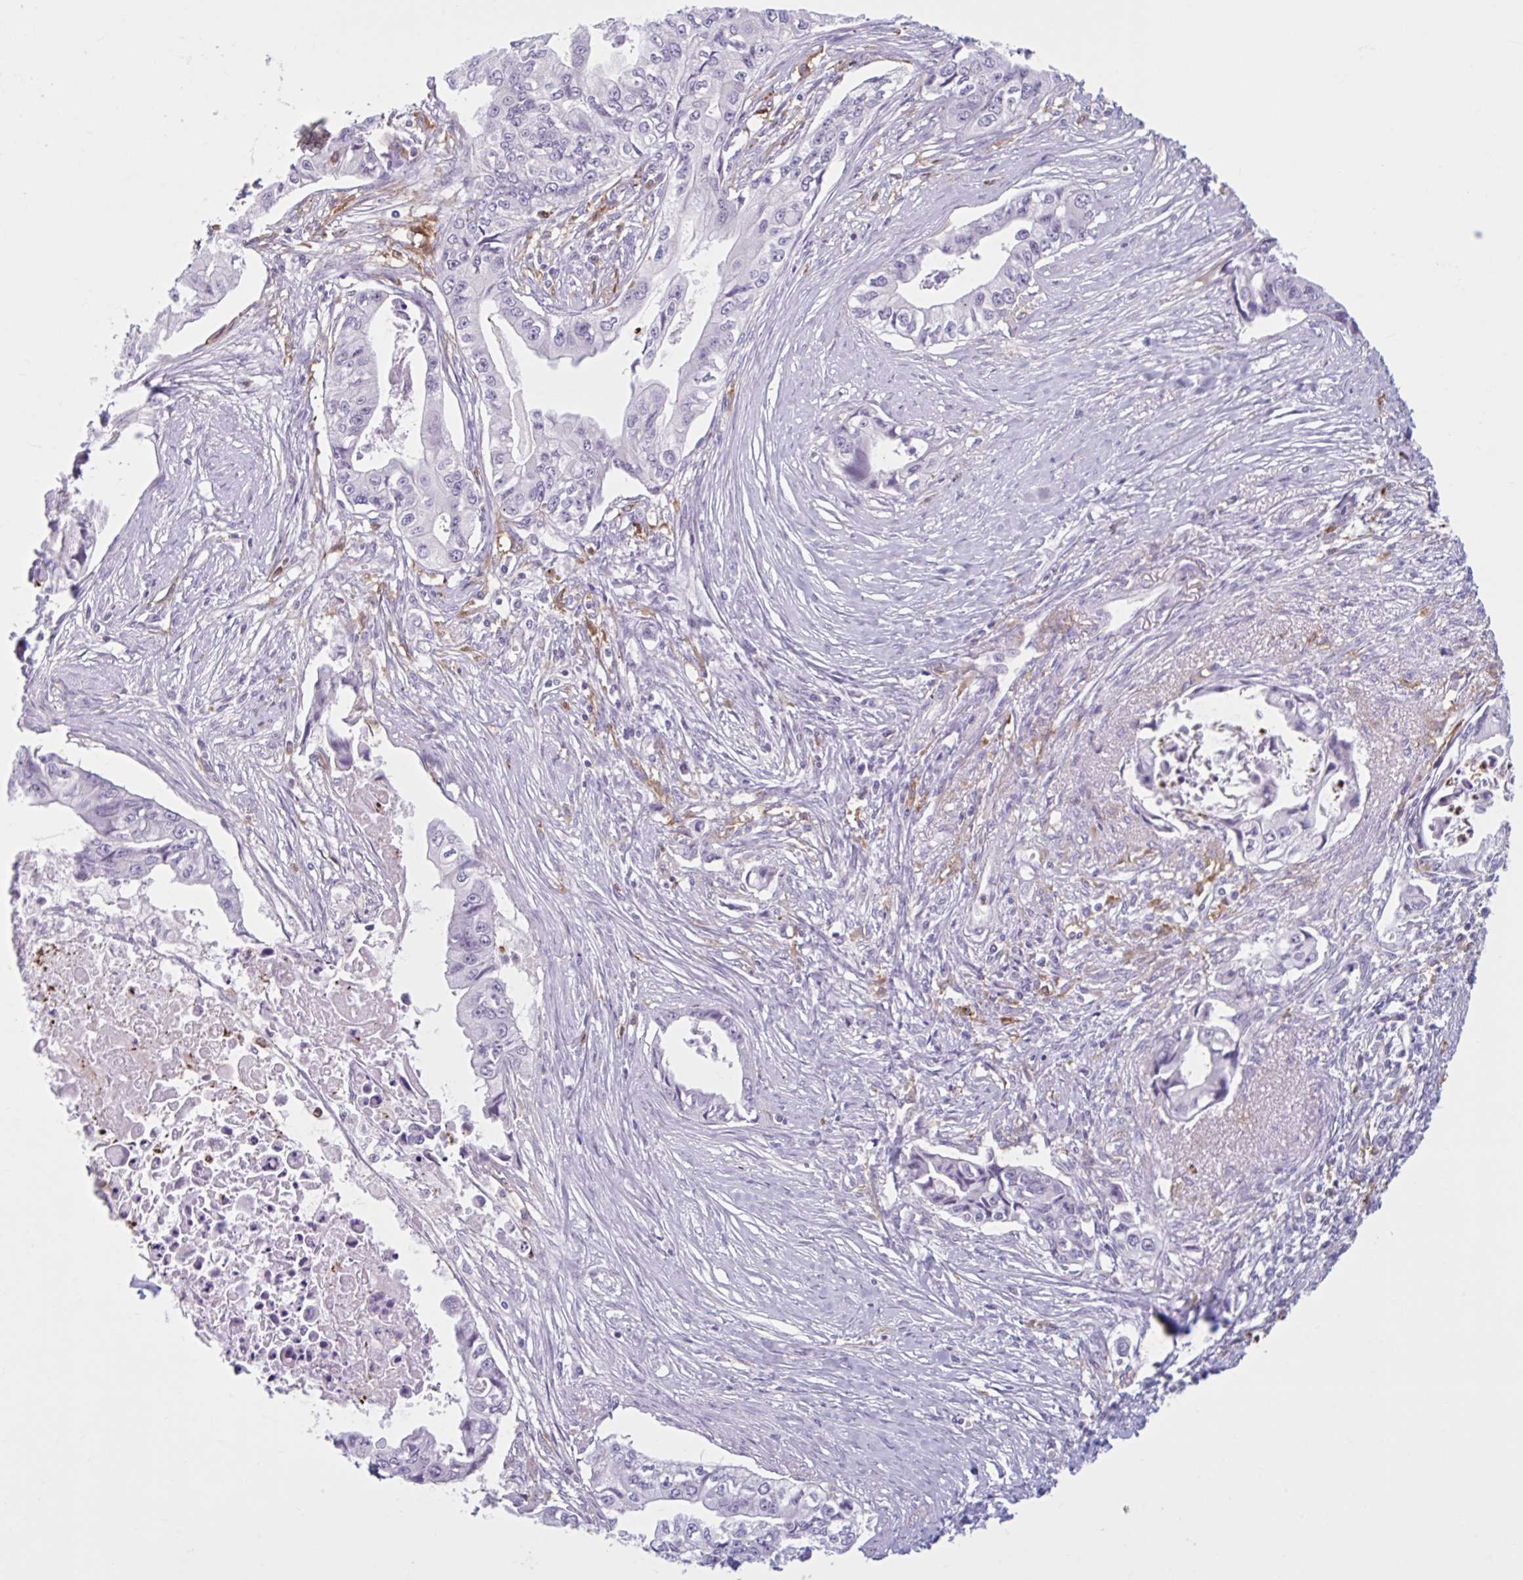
{"staining": {"intensity": "negative", "quantity": "none", "location": "none"}, "tissue": "pancreatic cancer", "cell_type": "Tumor cells", "image_type": "cancer", "snomed": [{"axis": "morphology", "description": "Adenocarcinoma, NOS"}, {"axis": "topography", "description": "Pancreas"}], "caption": "Immunohistochemical staining of human adenocarcinoma (pancreatic) reveals no significant expression in tumor cells. (Brightfield microscopy of DAB immunohistochemistry at high magnification).", "gene": "CEP120", "patient": {"sex": "male", "age": 66}}